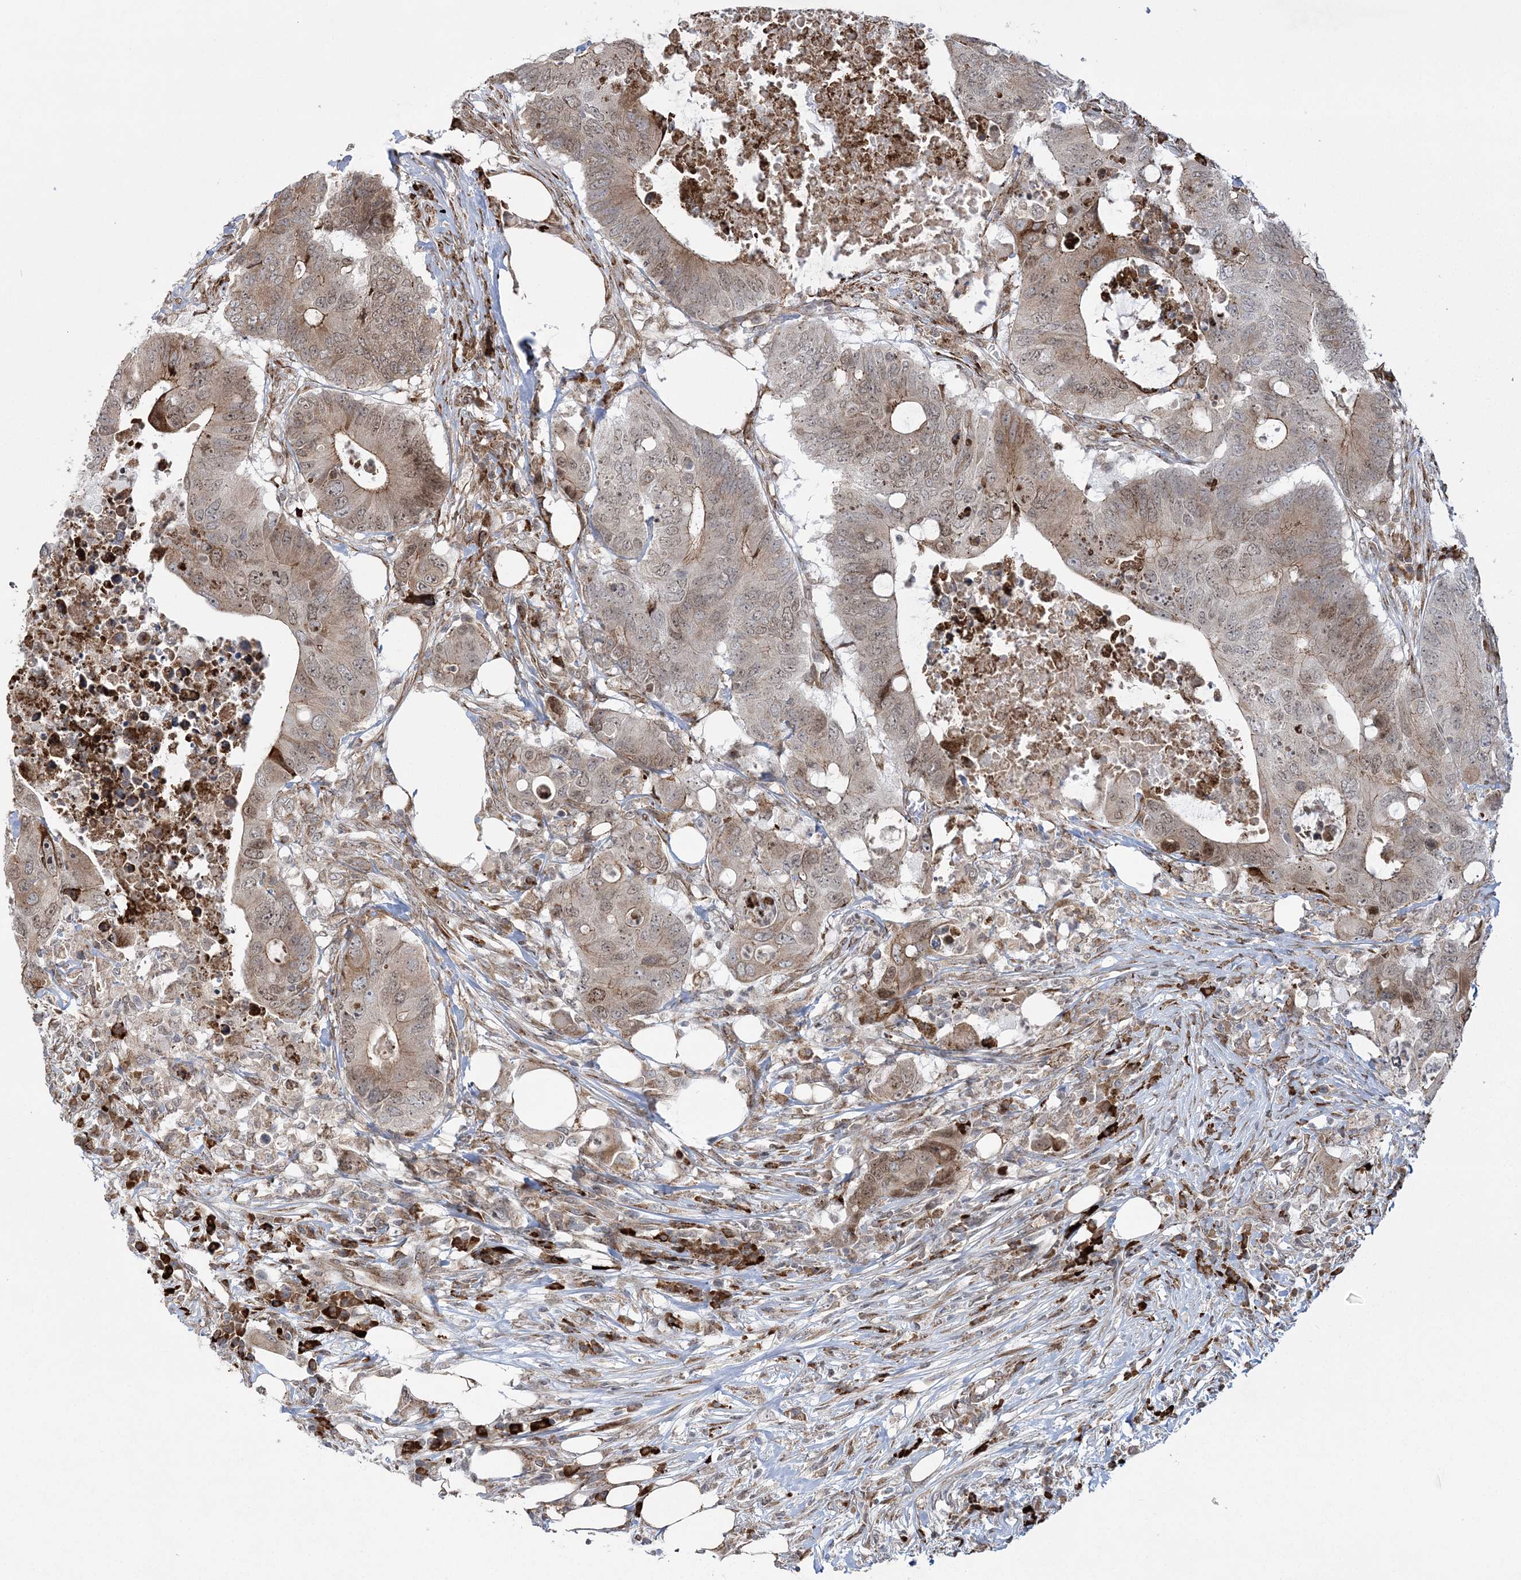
{"staining": {"intensity": "moderate", "quantity": ">75%", "location": "cytoplasmic/membranous,nuclear"}, "tissue": "colorectal cancer", "cell_type": "Tumor cells", "image_type": "cancer", "snomed": [{"axis": "morphology", "description": "Adenocarcinoma, NOS"}, {"axis": "topography", "description": "Colon"}], "caption": "IHC of human colorectal cancer demonstrates medium levels of moderate cytoplasmic/membranous and nuclear expression in approximately >75% of tumor cells. The staining was performed using DAB to visualize the protein expression in brown, while the nuclei were stained in blue with hematoxylin (Magnification: 20x).", "gene": "EFCAB12", "patient": {"sex": "male", "age": 71}}